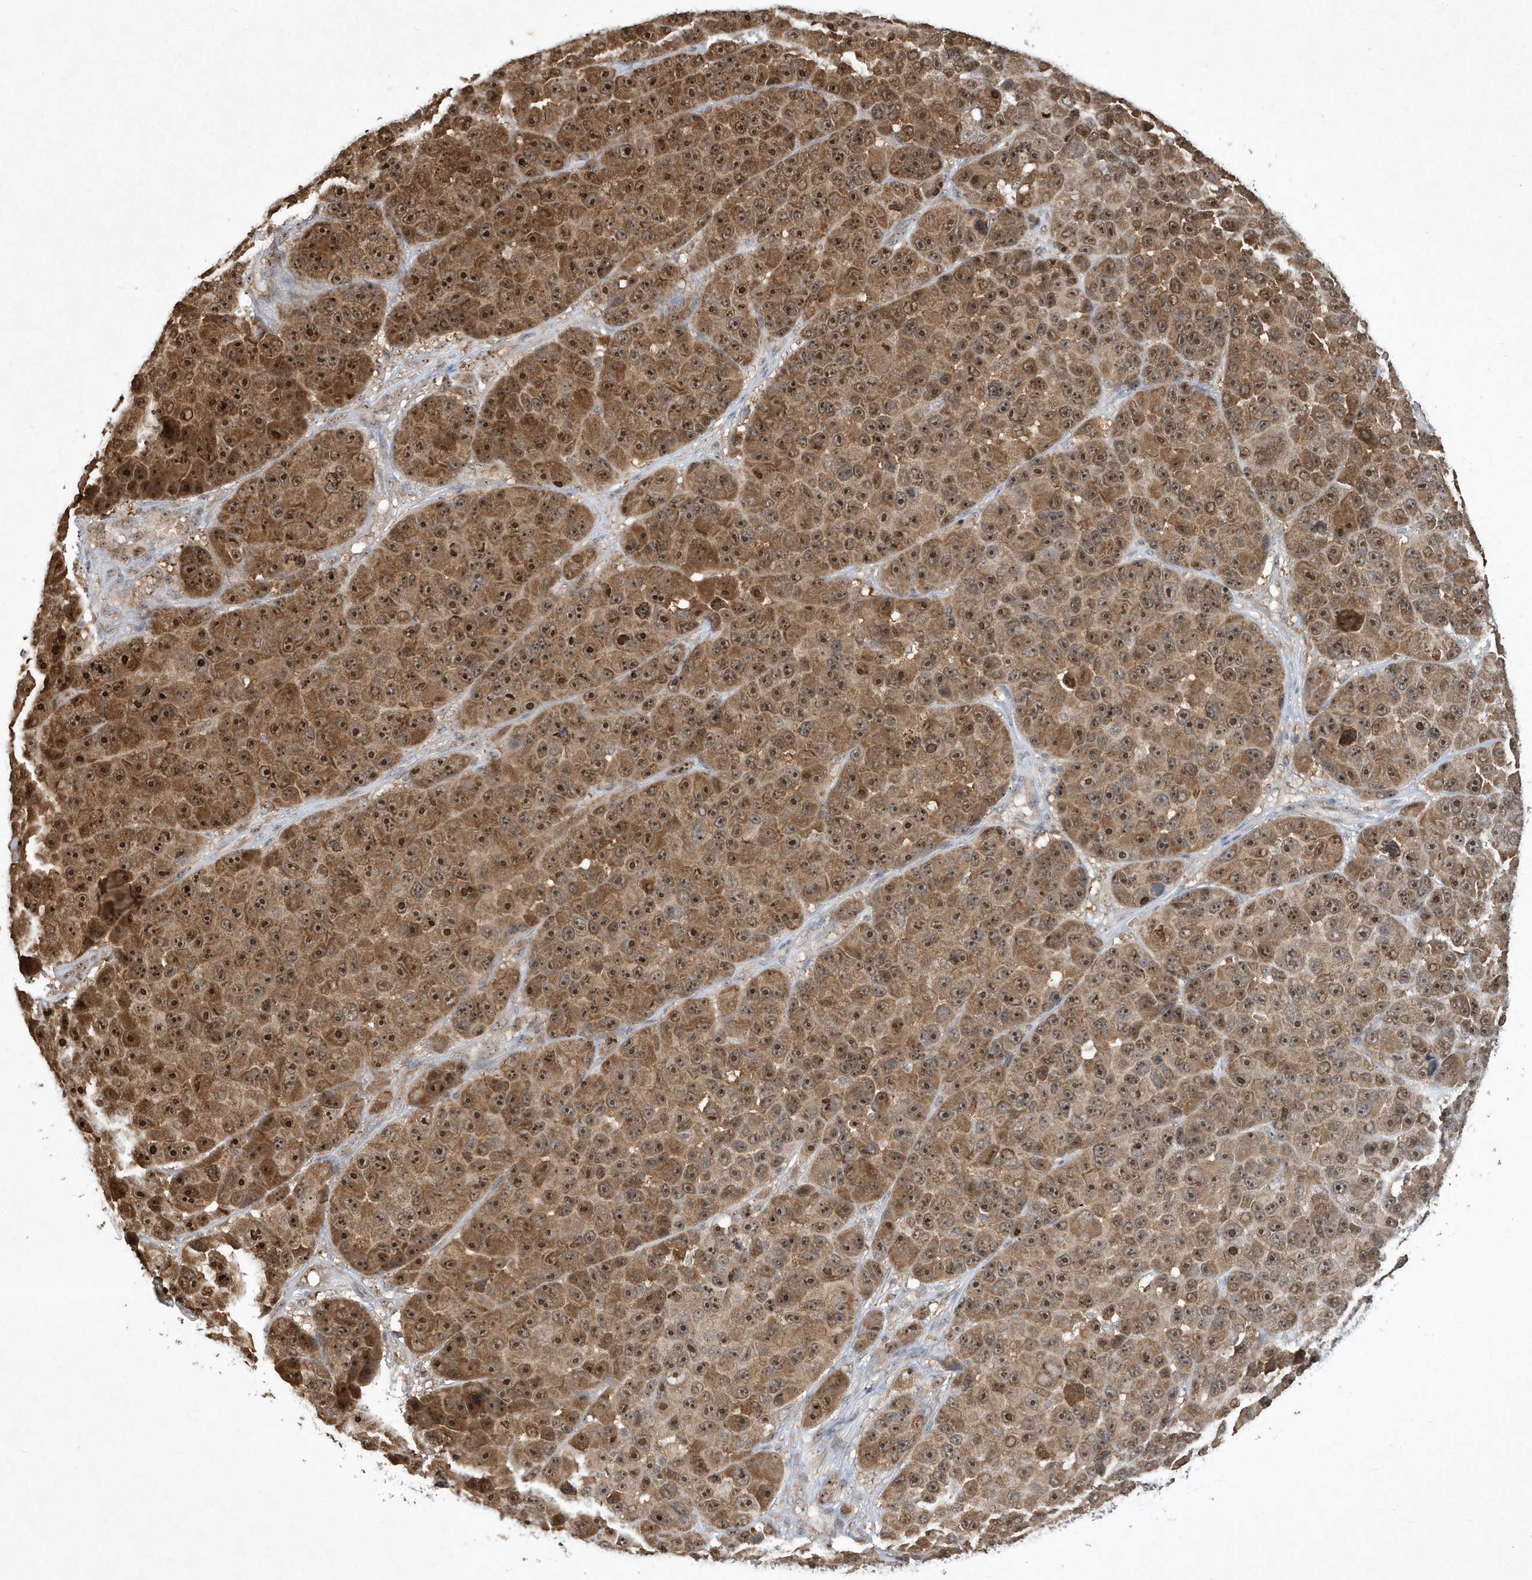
{"staining": {"intensity": "strong", "quantity": ">75%", "location": "cytoplasmic/membranous,nuclear"}, "tissue": "melanoma", "cell_type": "Tumor cells", "image_type": "cancer", "snomed": [{"axis": "morphology", "description": "Malignant melanoma, NOS"}, {"axis": "topography", "description": "Skin"}], "caption": "Immunohistochemistry (IHC) photomicrograph of human malignant melanoma stained for a protein (brown), which shows high levels of strong cytoplasmic/membranous and nuclear positivity in approximately >75% of tumor cells.", "gene": "ABCB9", "patient": {"sex": "male", "age": 53}}